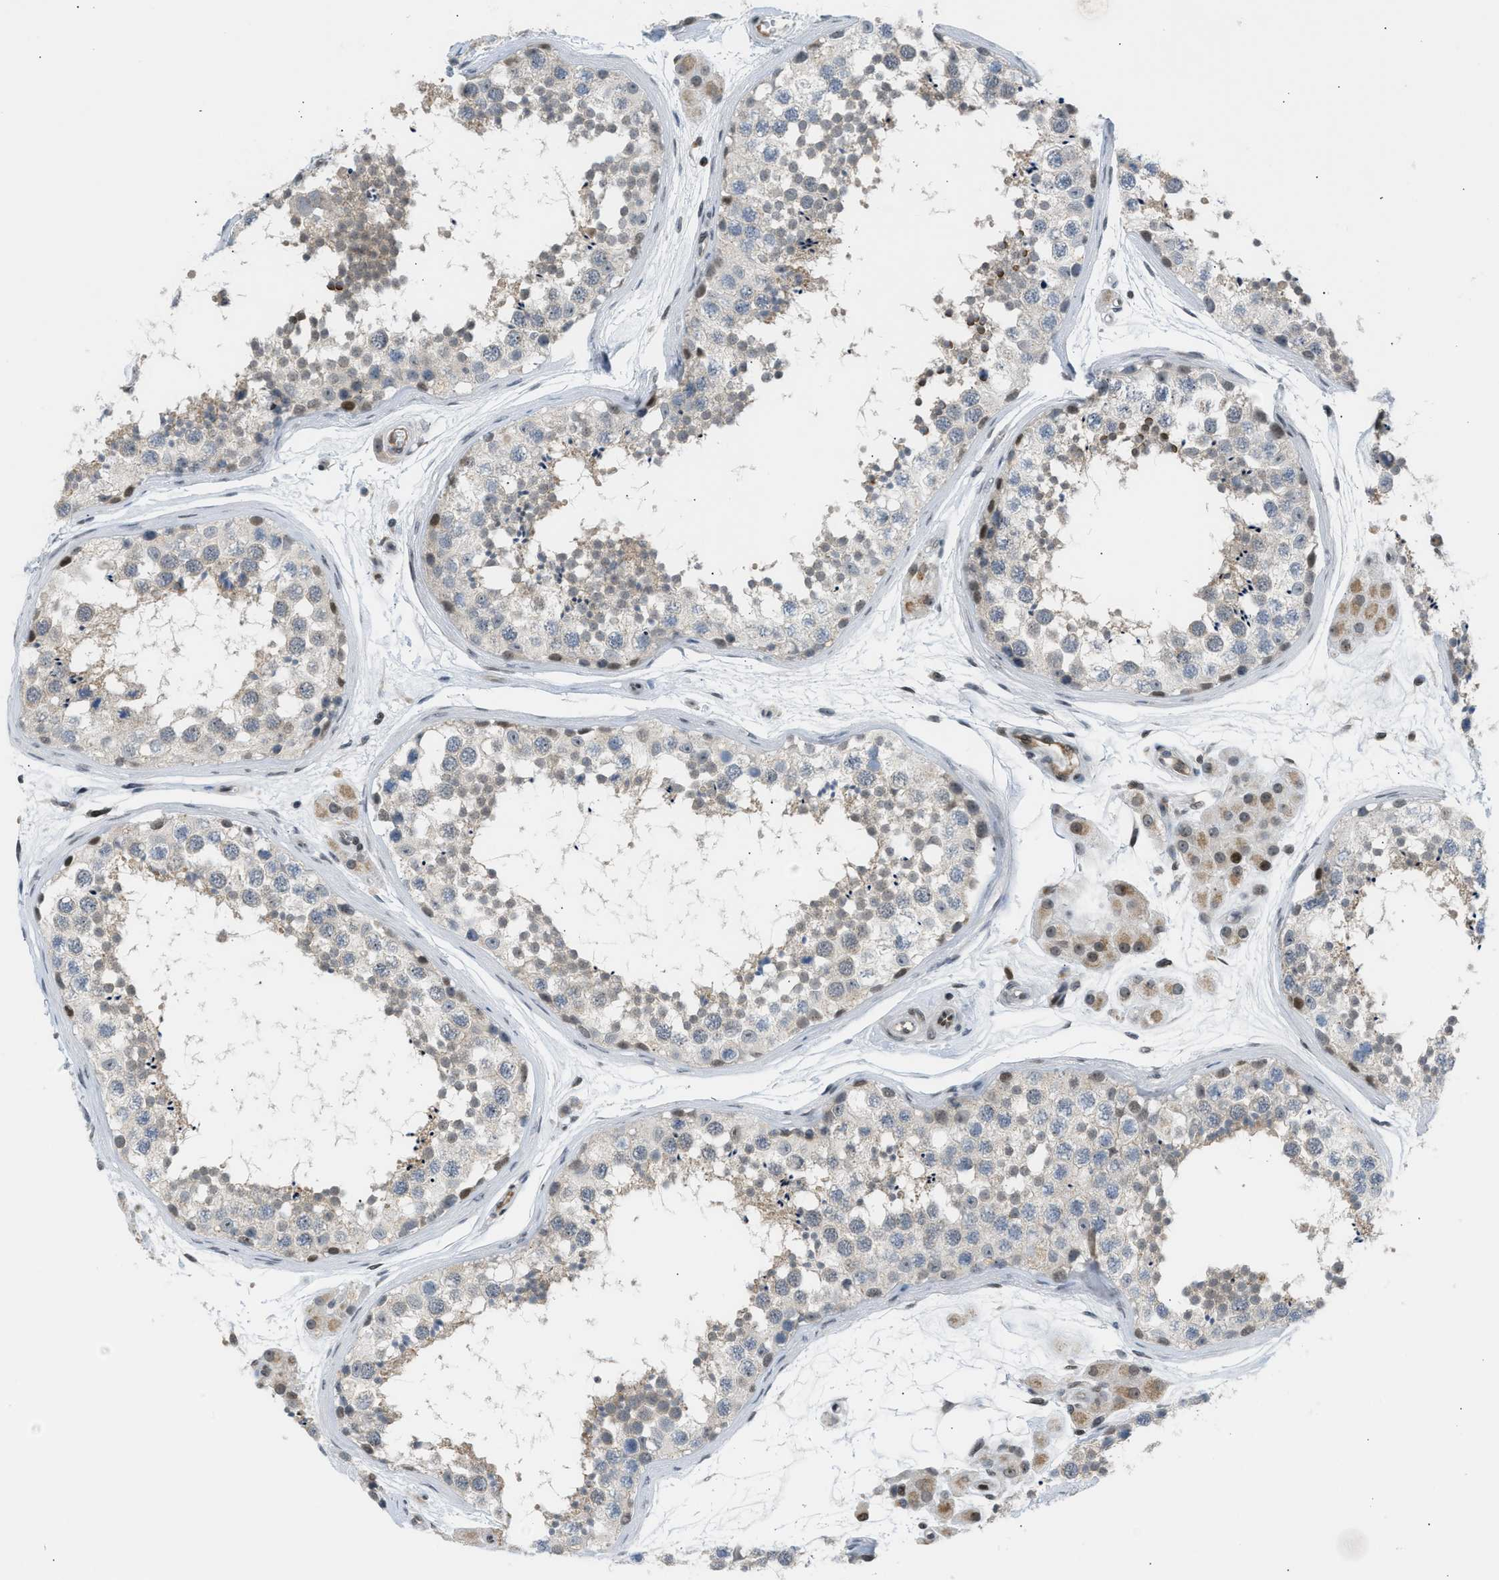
{"staining": {"intensity": "moderate", "quantity": "<25%", "location": "nuclear"}, "tissue": "testis", "cell_type": "Cells in seminiferous ducts", "image_type": "normal", "snomed": [{"axis": "morphology", "description": "Normal tissue, NOS"}, {"axis": "topography", "description": "Testis"}], "caption": "This micrograph reveals immunohistochemistry staining of normal human testis, with low moderate nuclear staining in about <25% of cells in seminiferous ducts.", "gene": "NPS", "patient": {"sex": "male", "age": 56}}